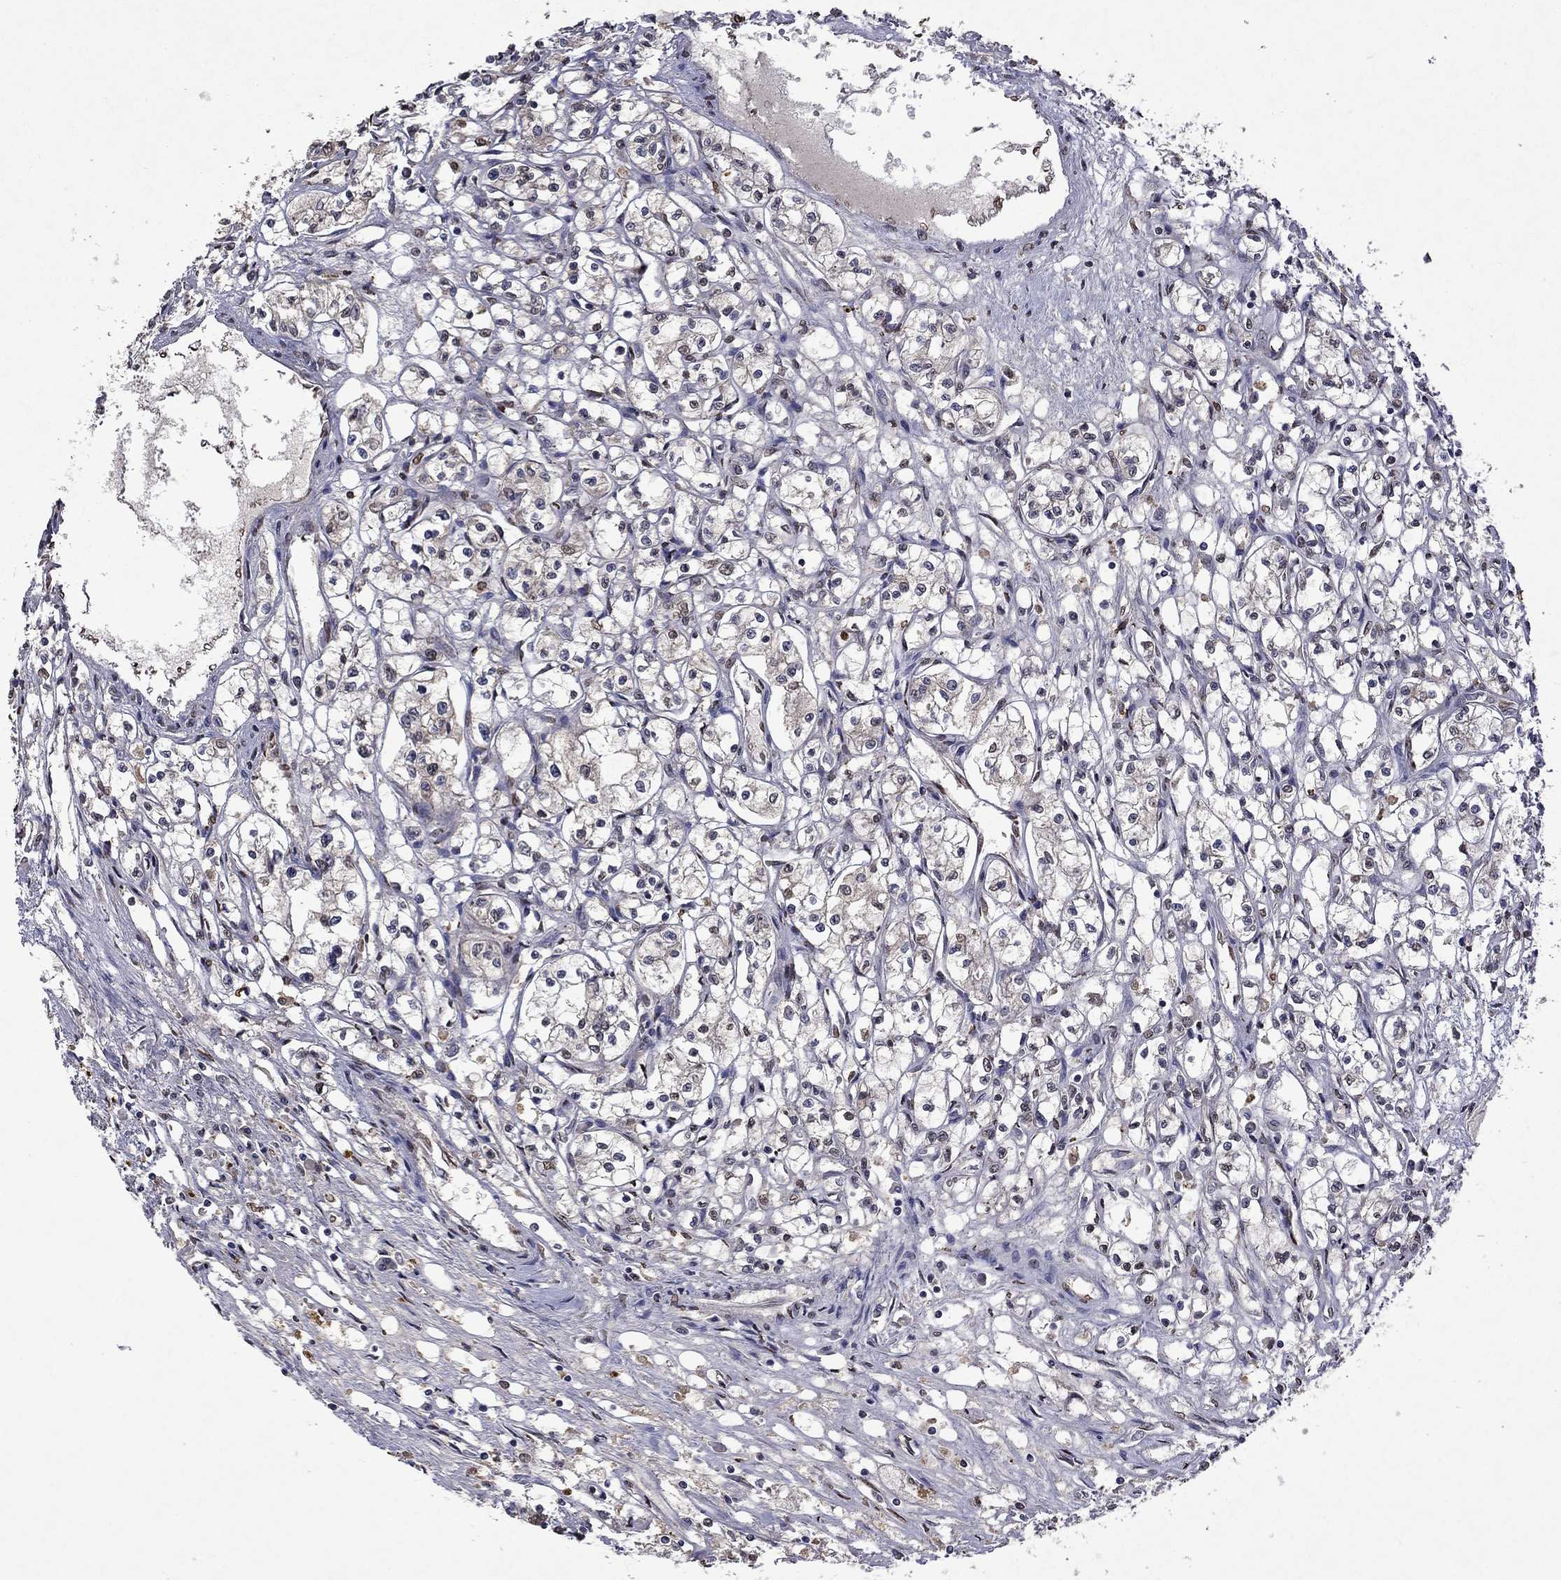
{"staining": {"intensity": "weak", "quantity": "<25%", "location": "cytoplasmic/membranous"}, "tissue": "renal cancer", "cell_type": "Tumor cells", "image_type": "cancer", "snomed": [{"axis": "morphology", "description": "Adenocarcinoma, NOS"}, {"axis": "topography", "description": "Kidney"}], "caption": "An IHC image of renal adenocarcinoma is shown. There is no staining in tumor cells of renal adenocarcinoma. Nuclei are stained in blue.", "gene": "TTC38", "patient": {"sex": "male", "age": 56}}